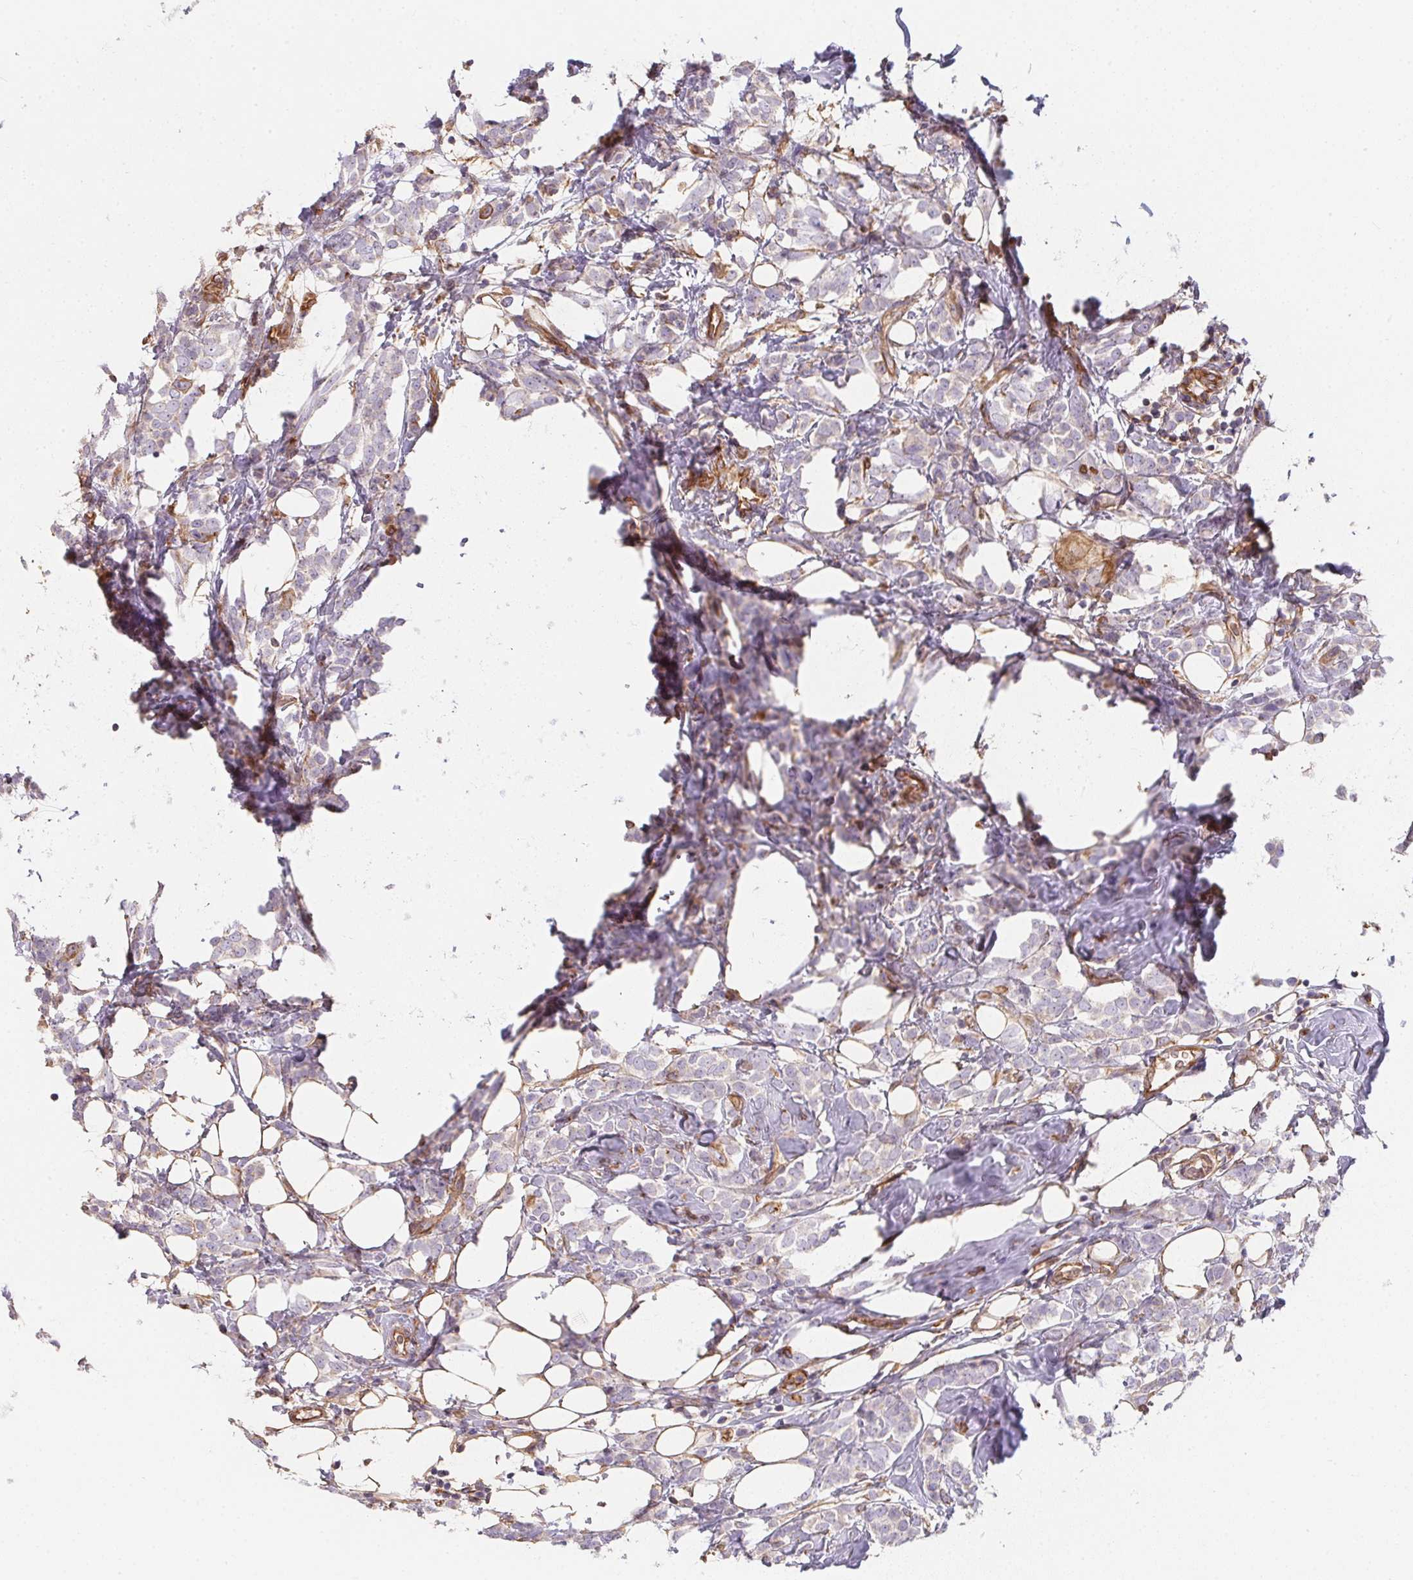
{"staining": {"intensity": "negative", "quantity": "none", "location": "none"}, "tissue": "breast cancer", "cell_type": "Tumor cells", "image_type": "cancer", "snomed": [{"axis": "morphology", "description": "Lobular carcinoma"}, {"axis": "topography", "description": "Breast"}], "caption": "Tumor cells show no significant protein expression in lobular carcinoma (breast).", "gene": "TBKBP1", "patient": {"sex": "female", "age": 49}}